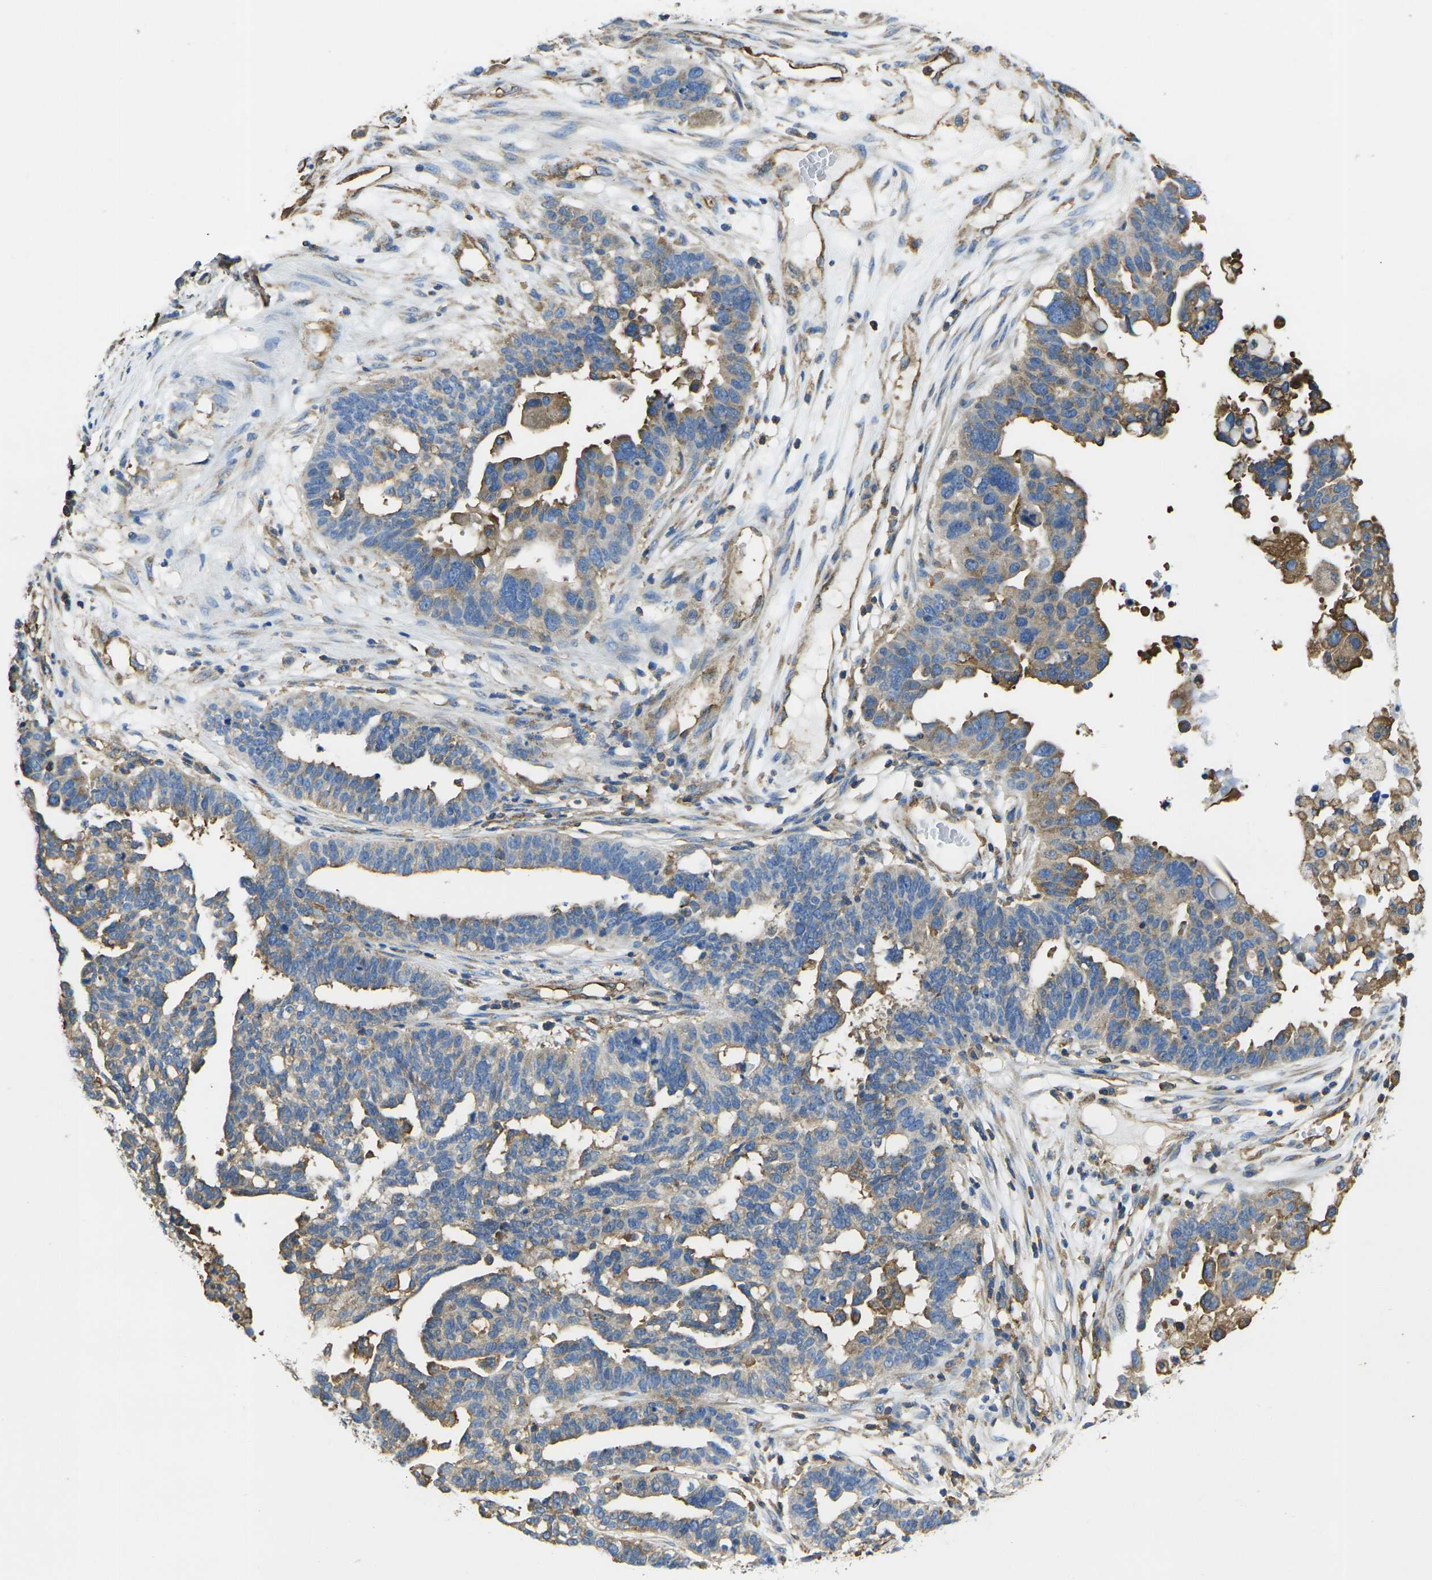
{"staining": {"intensity": "moderate", "quantity": ">75%", "location": "cytoplasmic/membranous"}, "tissue": "ovarian cancer", "cell_type": "Tumor cells", "image_type": "cancer", "snomed": [{"axis": "morphology", "description": "Cystadenocarcinoma, serous, NOS"}, {"axis": "topography", "description": "Ovary"}], "caption": "This is a micrograph of immunohistochemistry staining of ovarian serous cystadenocarcinoma, which shows moderate expression in the cytoplasmic/membranous of tumor cells.", "gene": "FAM110D", "patient": {"sex": "female", "age": 59}}